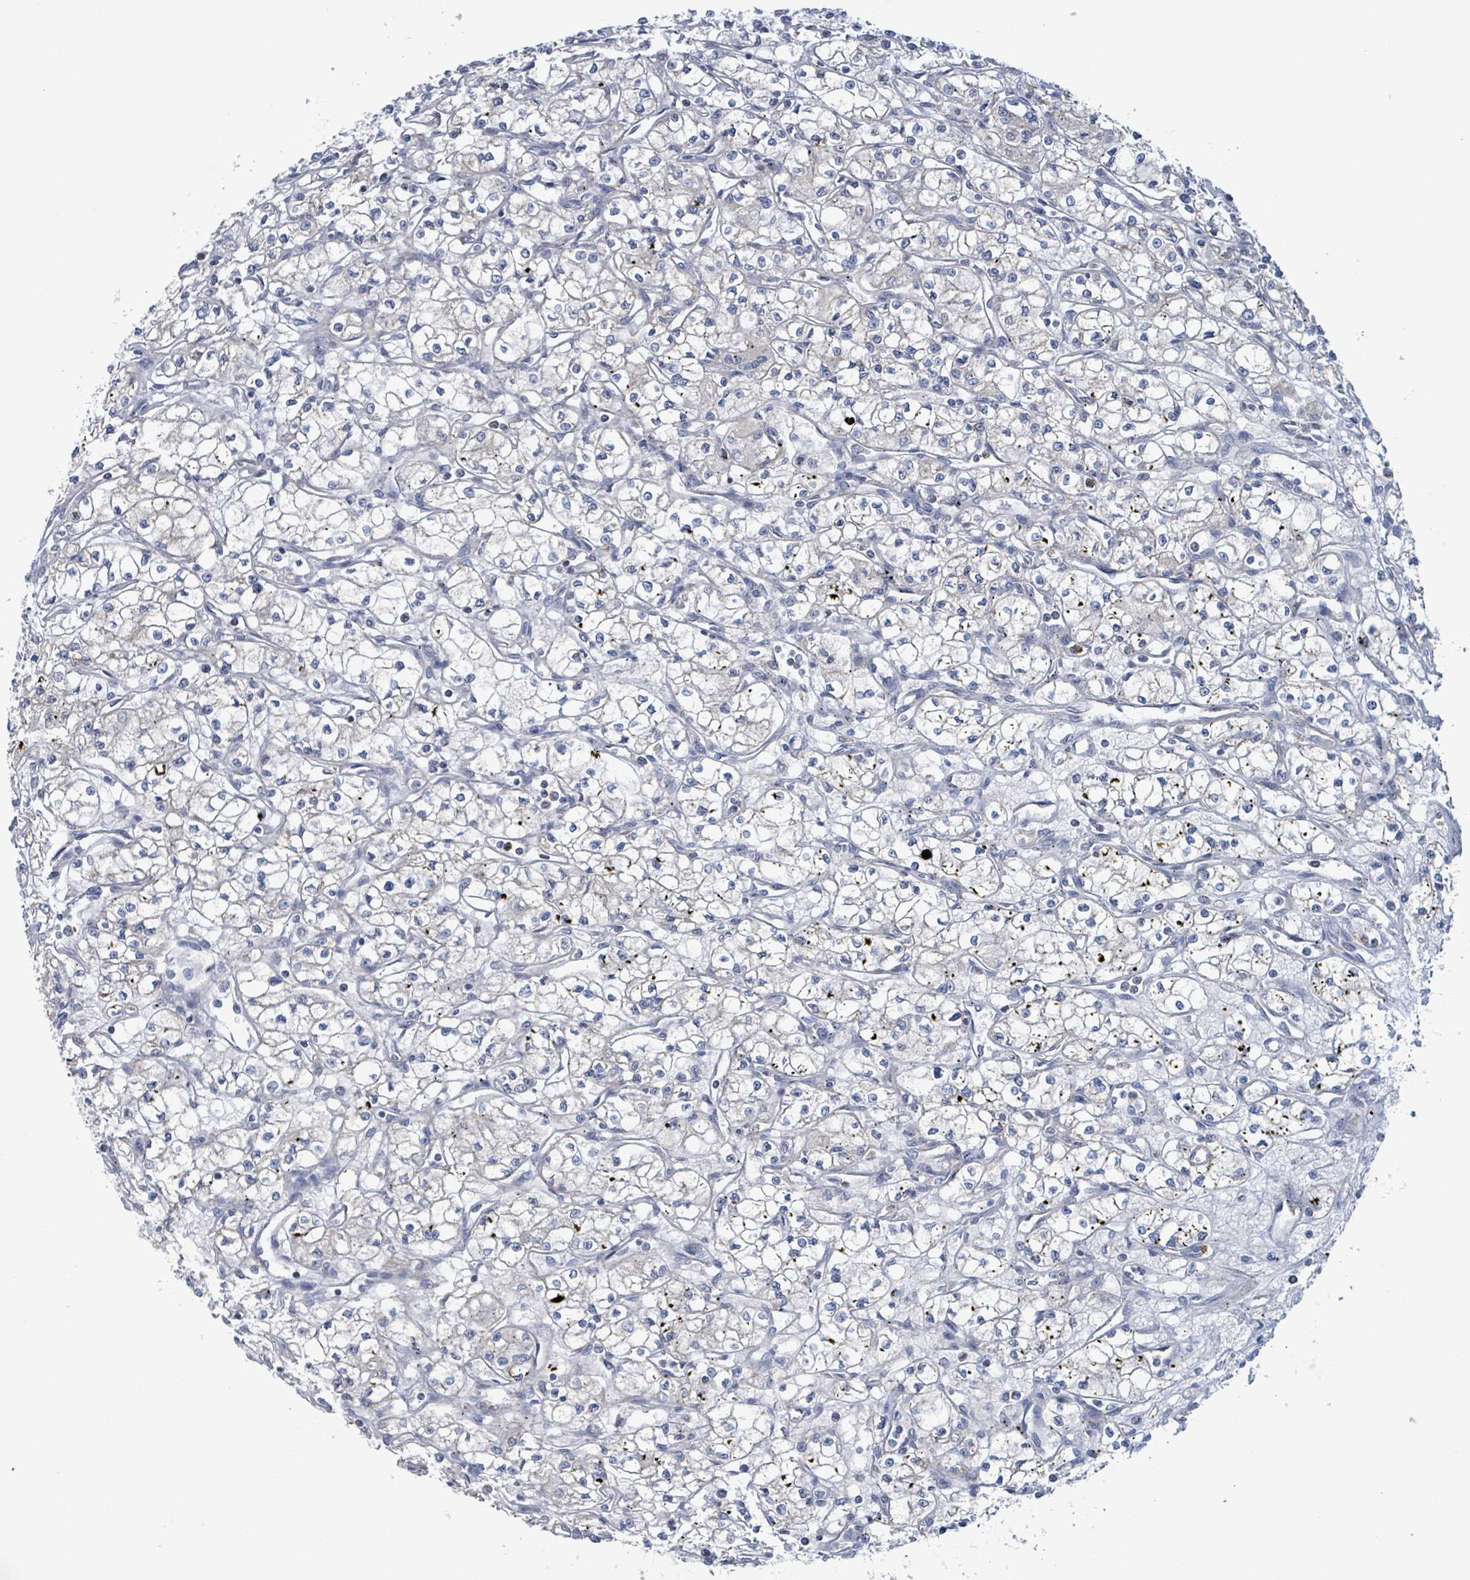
{"staining": {"intensity": "negative", "quantity": "none", "location": "none"}, "tissue": "renal cancer", "cell_type": "Tumor cells", "image_type": "cancer", "snomed": [{"axis": "morphology", "description": "Adenocarcinoma, NOS"}, {"axis": "topography", "description": "Kidney"}], "caption": "This is an immunohistochemistry (IHC) histopathology image of renal cancer. There is no staining in tumor cells.", "gene": "AKR1C4", "patient": {"sex": "male", "age": 59}}